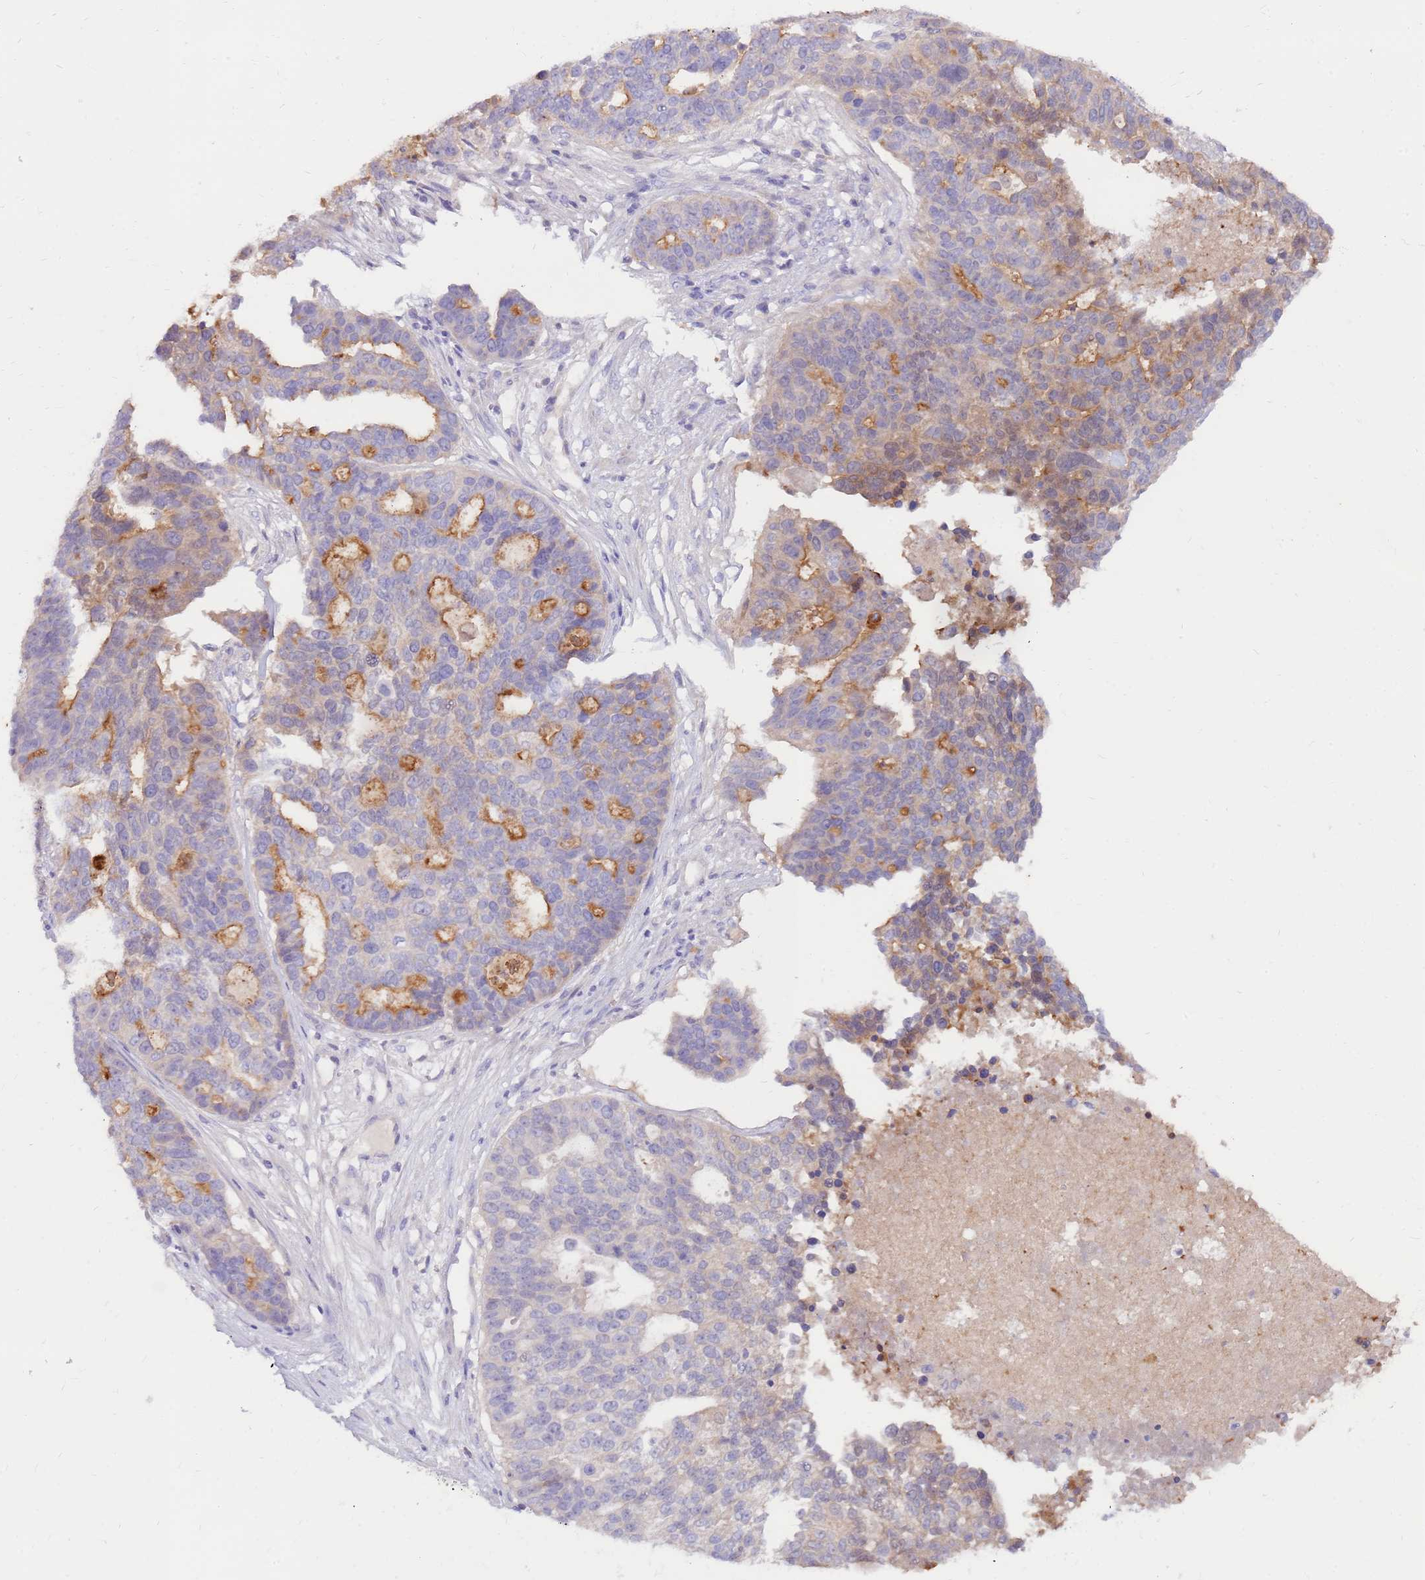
{"staining": {"intensity": "moderate", "quantity": "<25%", "location": "cytoplasmic/membranous"}, "tissue": "ovarian cancer", "cell_type": "Tumor cells", "image_type": "cancer", "snomed": [{"axis": "morphology", "description": "Cystadenocarcinoma, serous, NOS"}, {"axis": "topography", "description": "Ovary"}], "caption": "Ovarian cancer tissue shows moderate cytoplasmic/membranous expression in about <25% of tumor cells", "gene": "SLC44A4", "patient": {"sex": "female", "age": 59}}